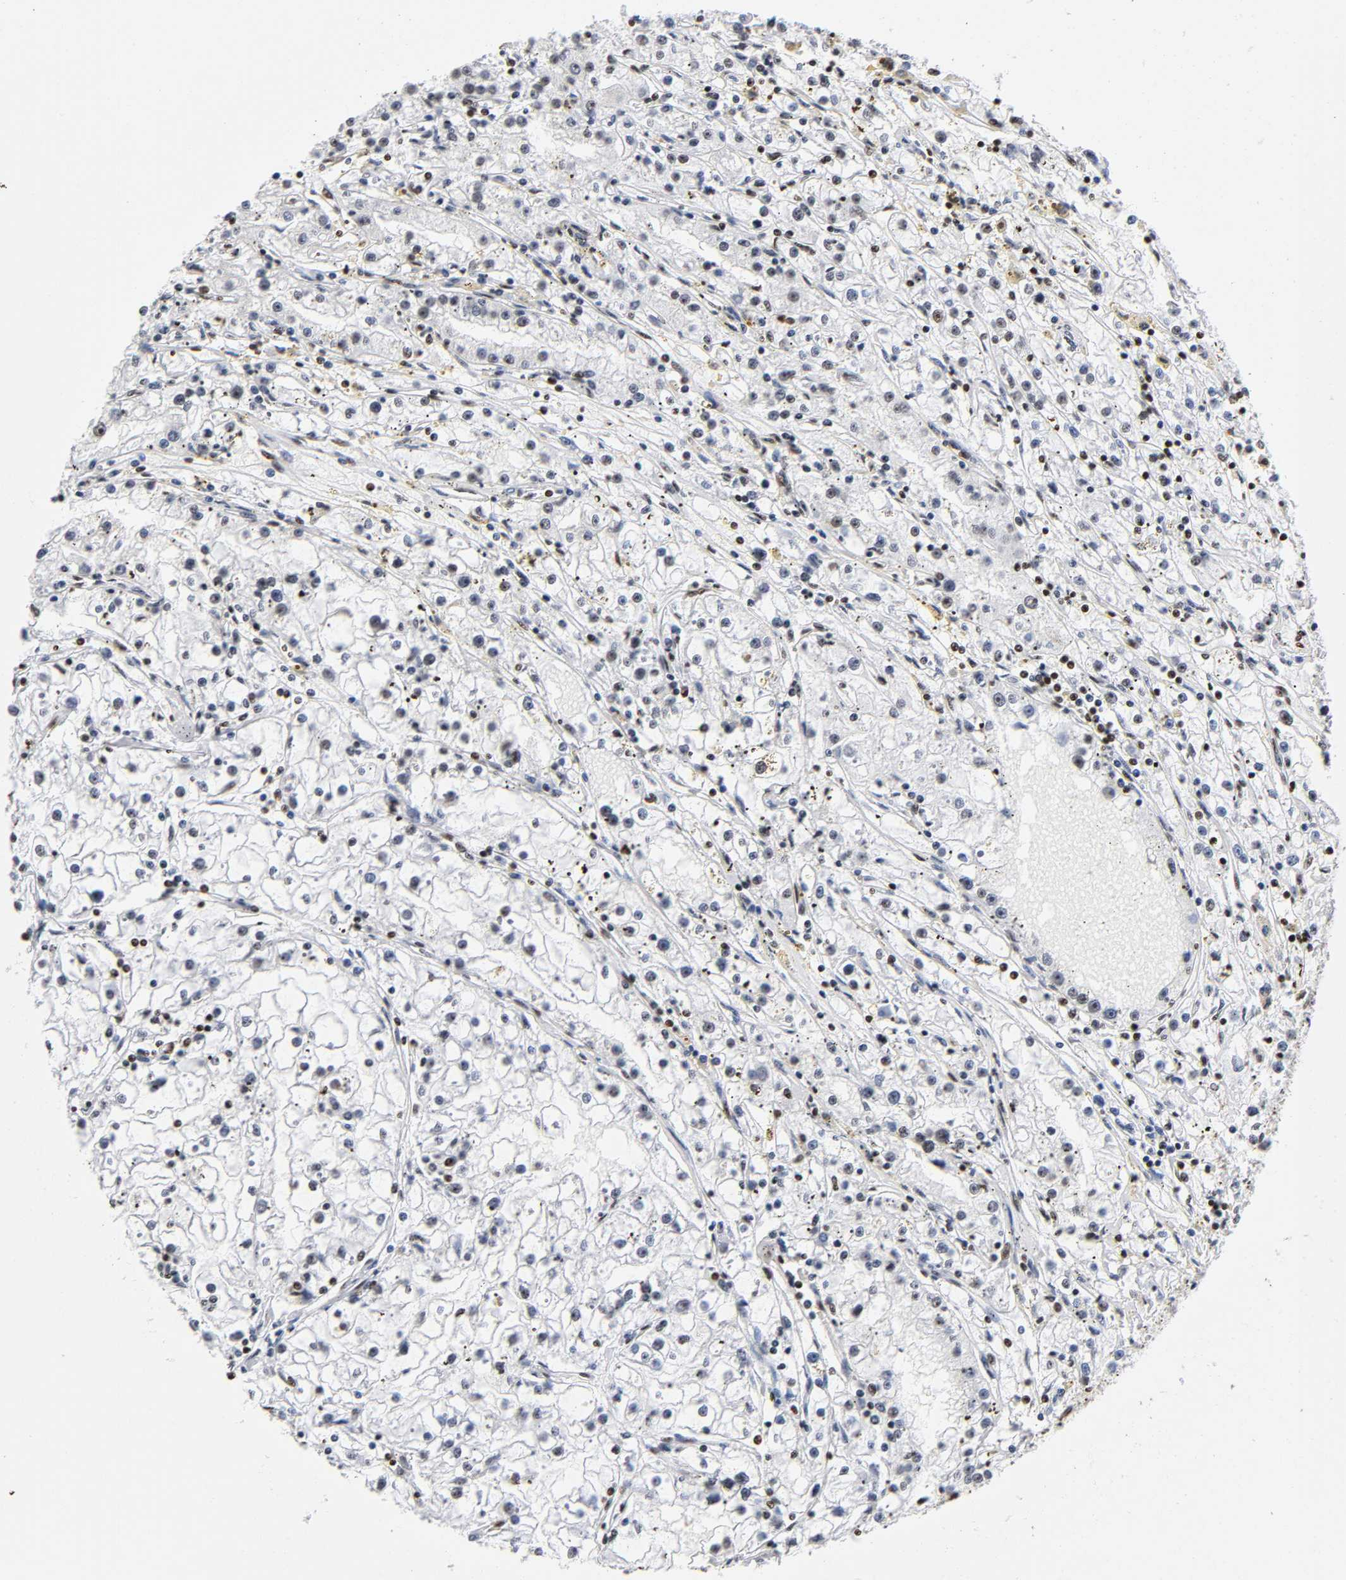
{"staining": {"intensity": "weak", "quantity": "<25%", "location": "nuclear"}, "tissue": "renal cancer", "cell_type": "Tumor cells", "image_type": "cancer", "snomed": [{"axis": "morphology", "description": "Adenocarcinoma, NOS"}, {"axis": "topography", "description": "Kidney"}], "caption": "Renal cancer was stained to show a protein in brown. There is no significant staining in tumor cells. (DAB (3,3'-diaminobenzidine) immunohistochemistry (IHC) visualized using brightfield microscopy, high magnification).", "gene": "UBTF", "patient": {"sex": "male", "age": 56}}